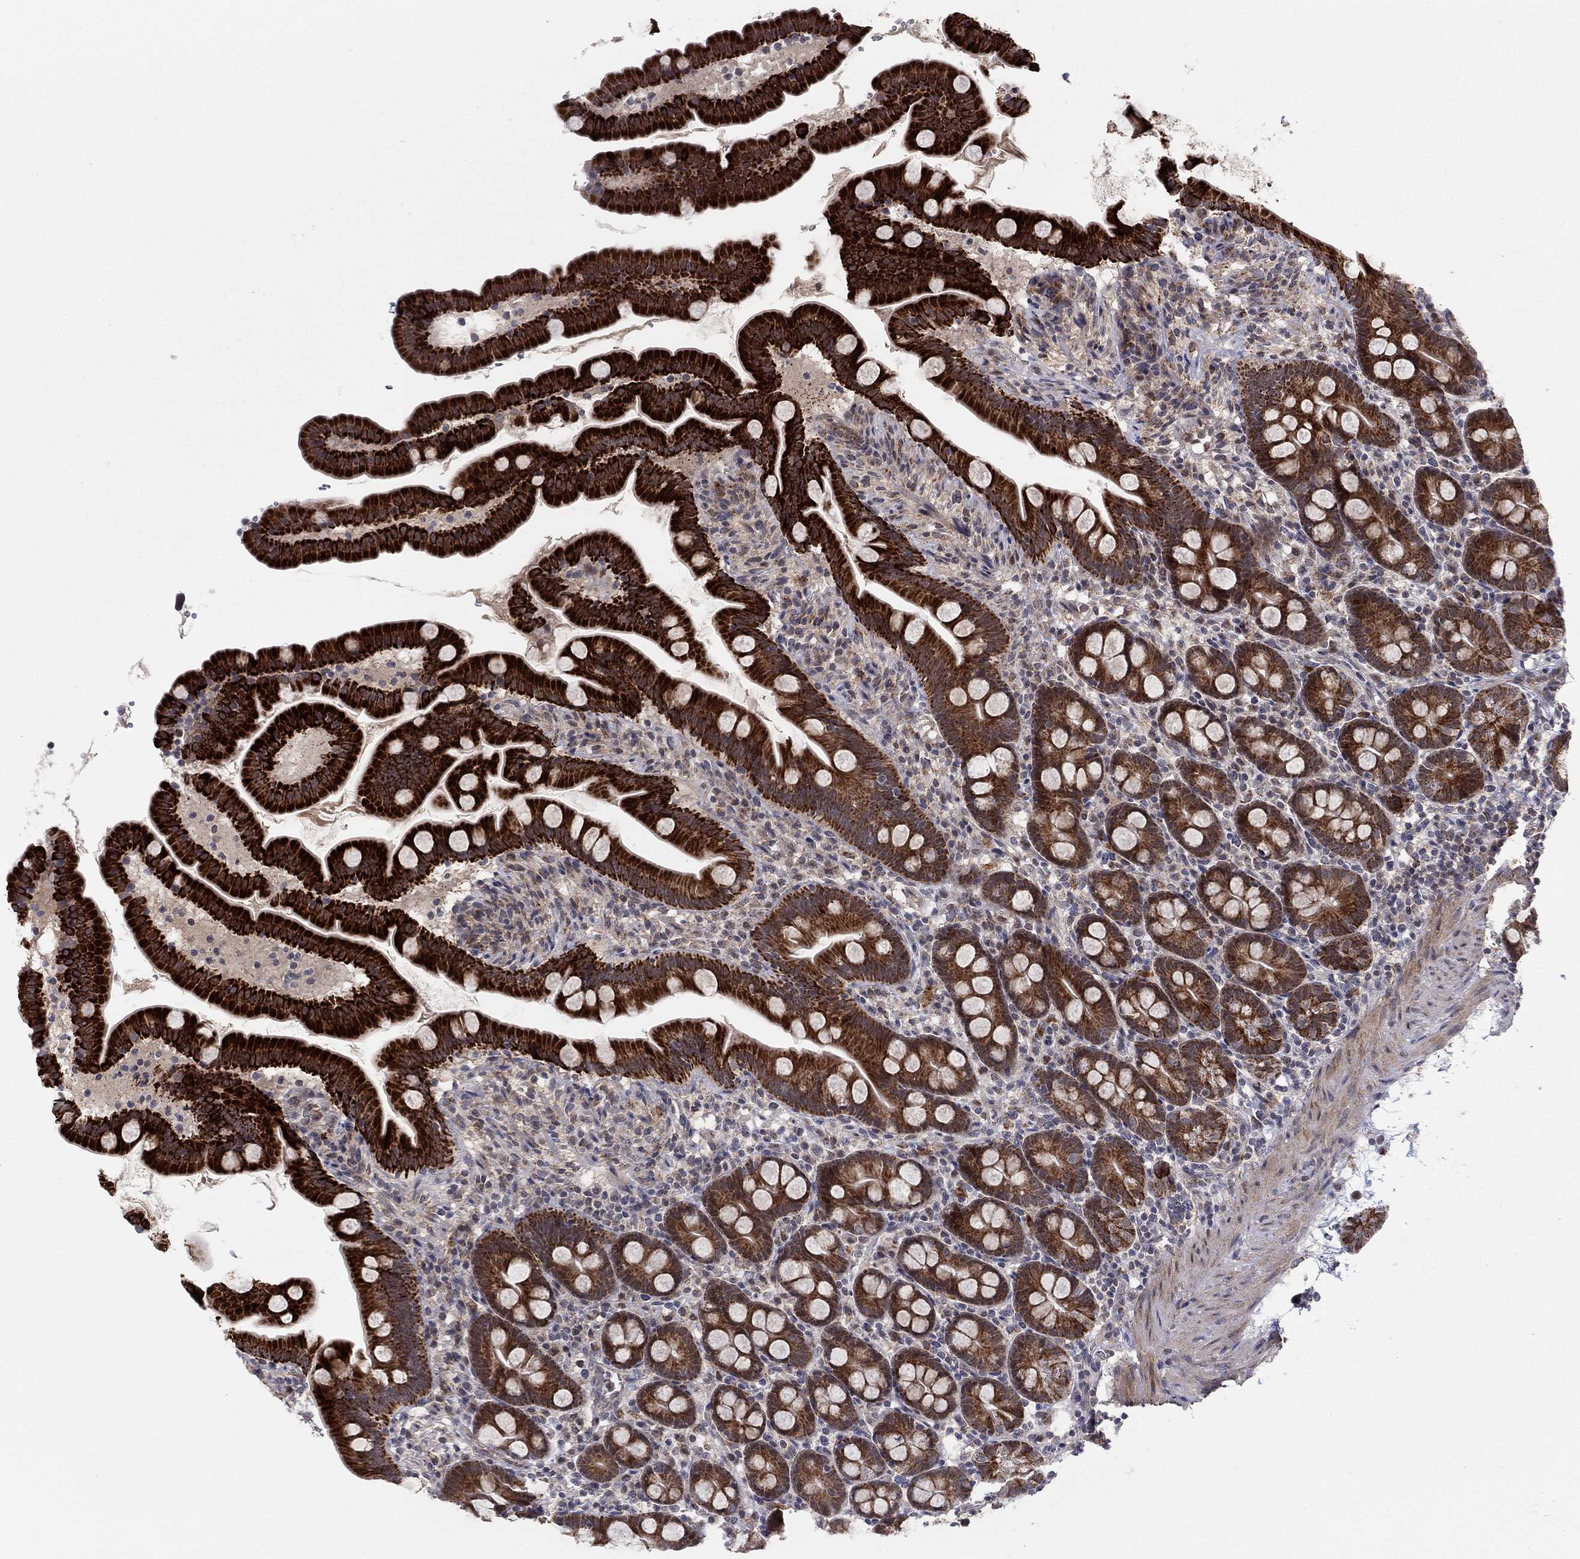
{"staining": {"intensity": "strong", "quantity": ">75%", "location": "cytoplasmic/membranous"}, "tissue": "small intestine", "cell_type": "Glandular cells", "image_type": "normal", "snomed": [{"axis": "morphology", "description": "Normal tissue, NOS"}, {"axis": "topography", "description": "Small intestine"}], "caption": "Immunohistochemistry (IHC) (DAB) staining of benign human small intestine exhibits strong cytoplasmic/membranous protein staining in approximately >75% of glandular cells. The protein of interest is shown in brown color, while the nuclei are stained blue.", "gene": "ZNF395", "patient": {"sex": "female", "age": 44}}